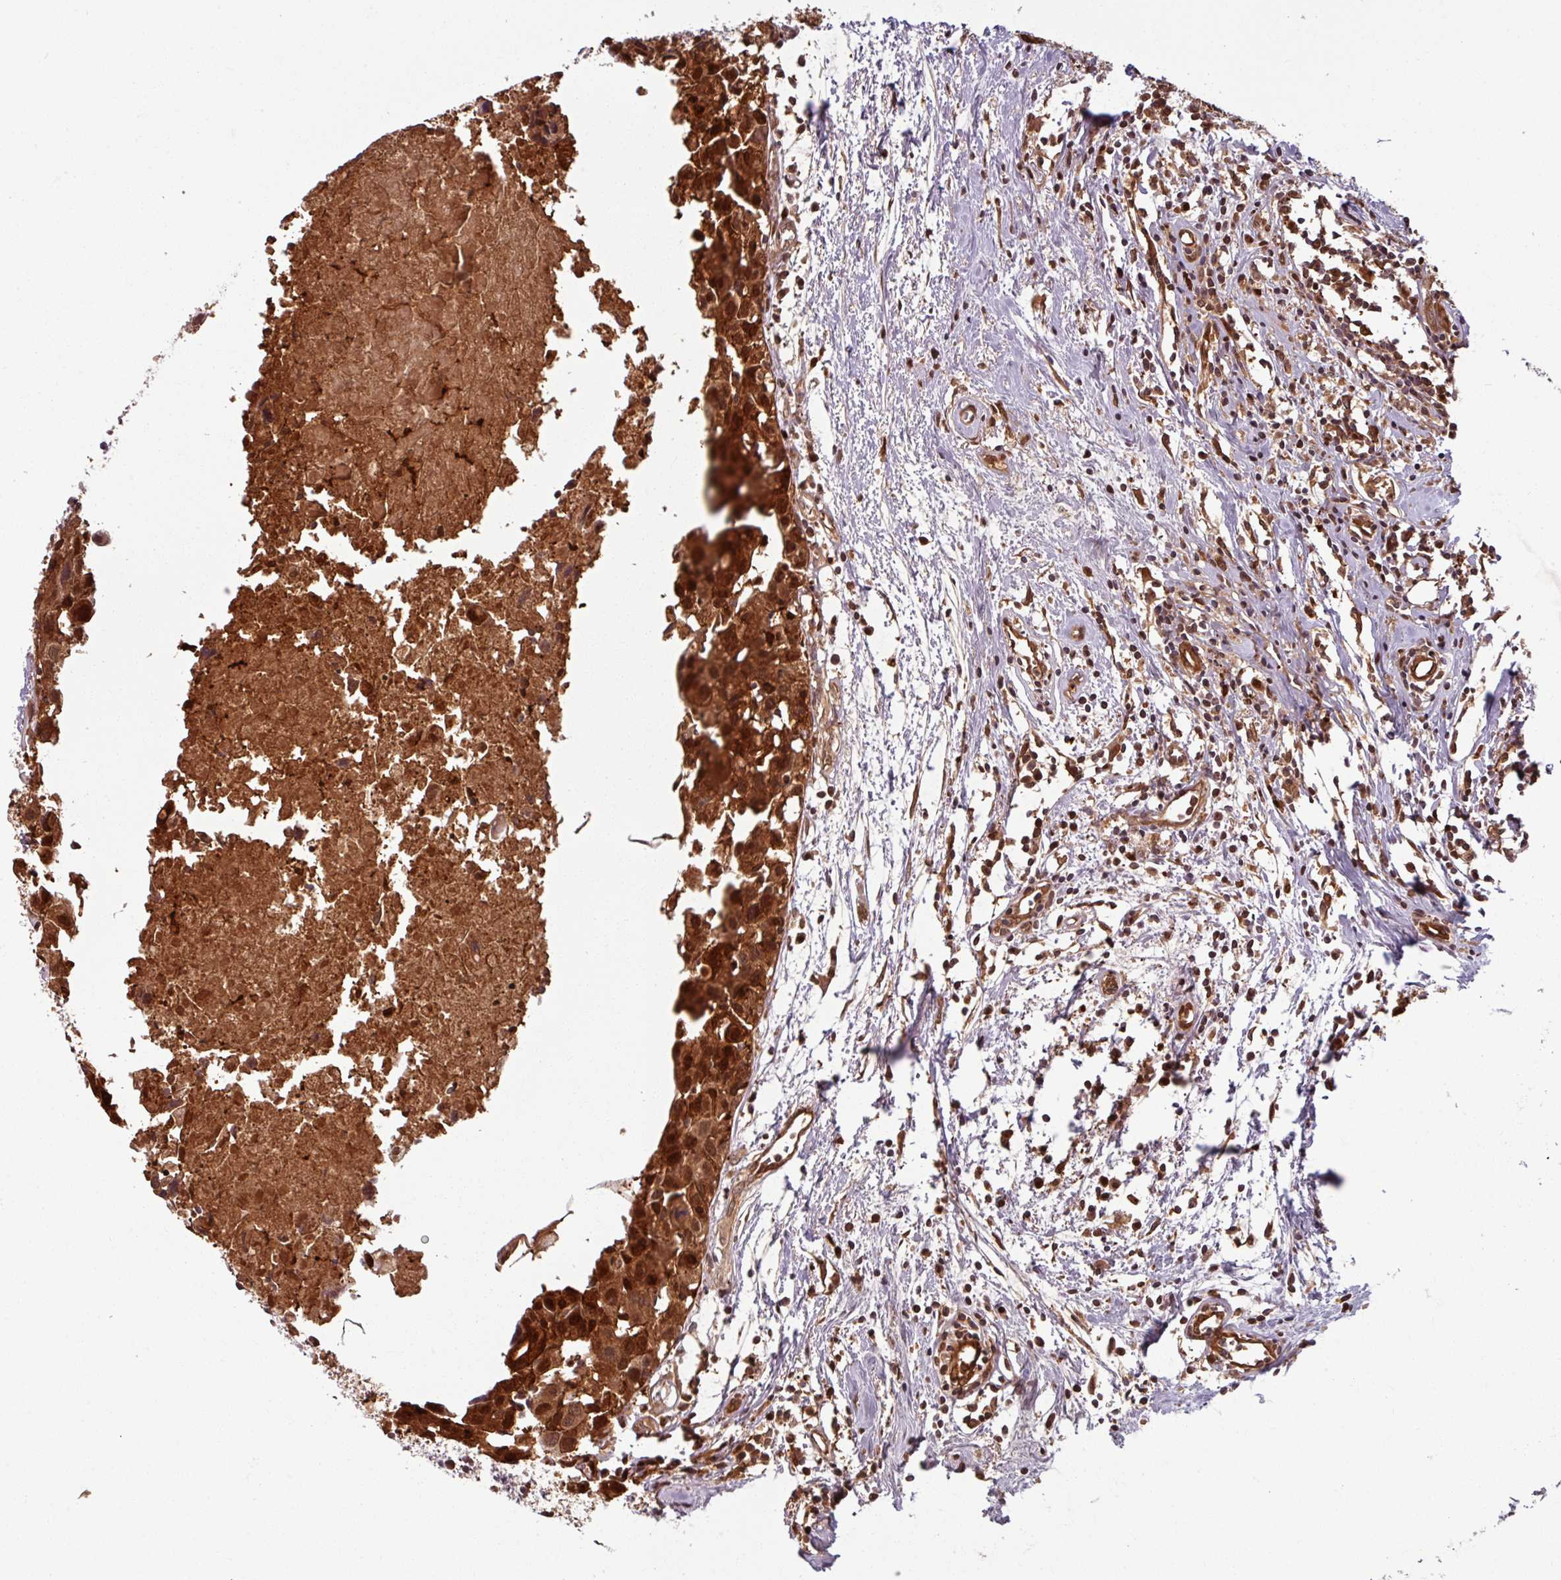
{"staining": {"intensity": "strong", "quantity": ">75%", "location": "cytoplasmic/membranous,nuclear"}, "tissue": "breast cancer", "cell_type": "Tumor cells", "image_type": "cancer", "snomed": [{"axis": "morphology", "description": "Carcinoma, NOS"}, {"axis": "topography", "description": "Breast"}], "caption": "Tumor cells display high levels of strong cytoplasmic/membranous and nuclear positivity in about >75% of cells in human breast cancer (carcinoma). (brown staining indicates protein expression, while blue staining denotes nuclei).", "gene": "KCTD11", "patient": {"sex": "female", "age": 60}}